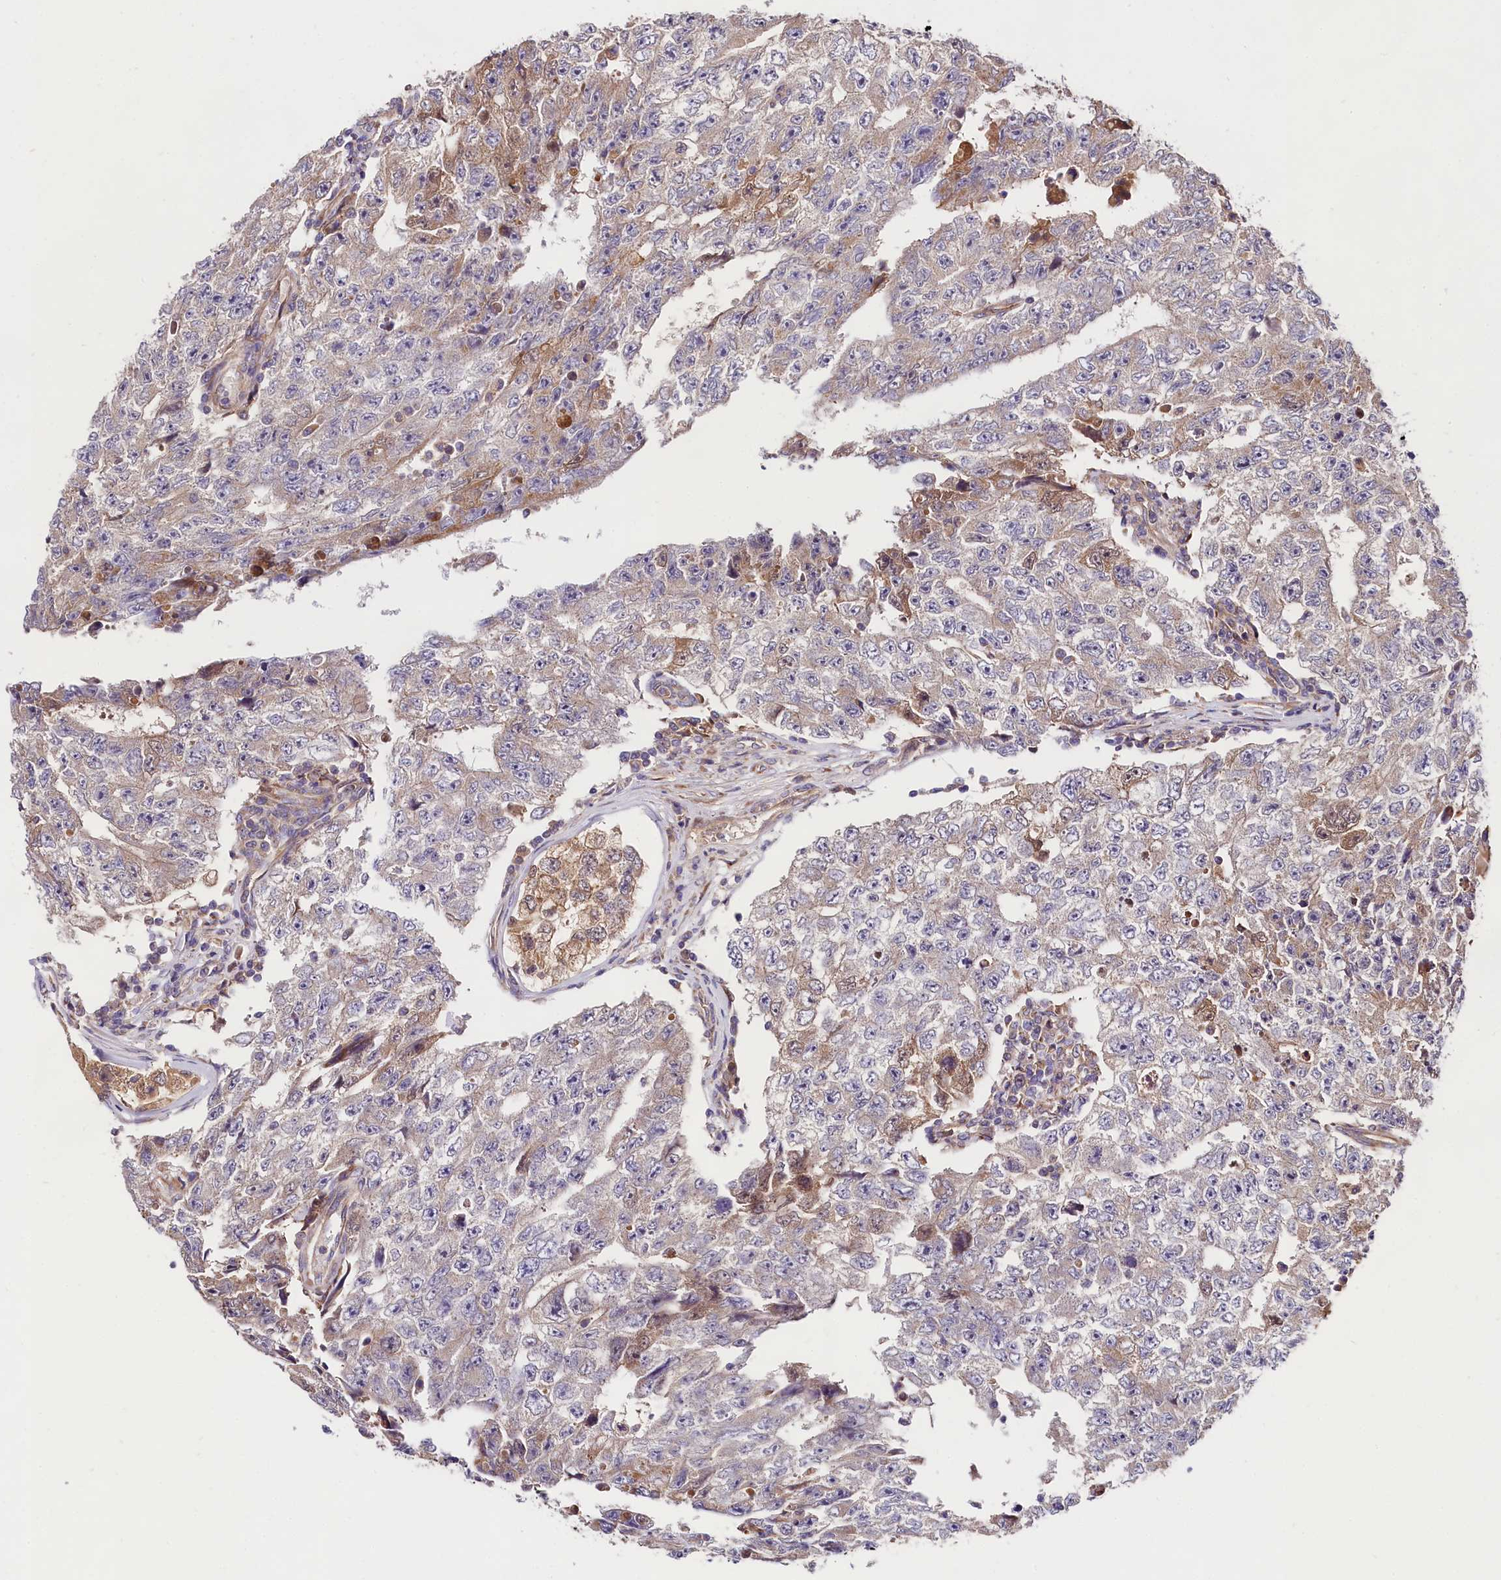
{"staining": {"intensity": "negative", "quantity": "none", "location": "none"}, "tissue": "testis cancer", "cell_type": "Tumor cells", "image_type": "cancer", "snomed": [{"axis": "morphology", "description": "Carcinoma, Embryonal, NOS"}, {"axis": "topography", "description": "Testis"}], "caption": "This is a photomicrograph of immunohistochemistry staining of embryonal carcinoma (testis), which shows no positivity in tumor cells.", "gene": "SPG11", "patient": {"sex": "male", "age": 17}}